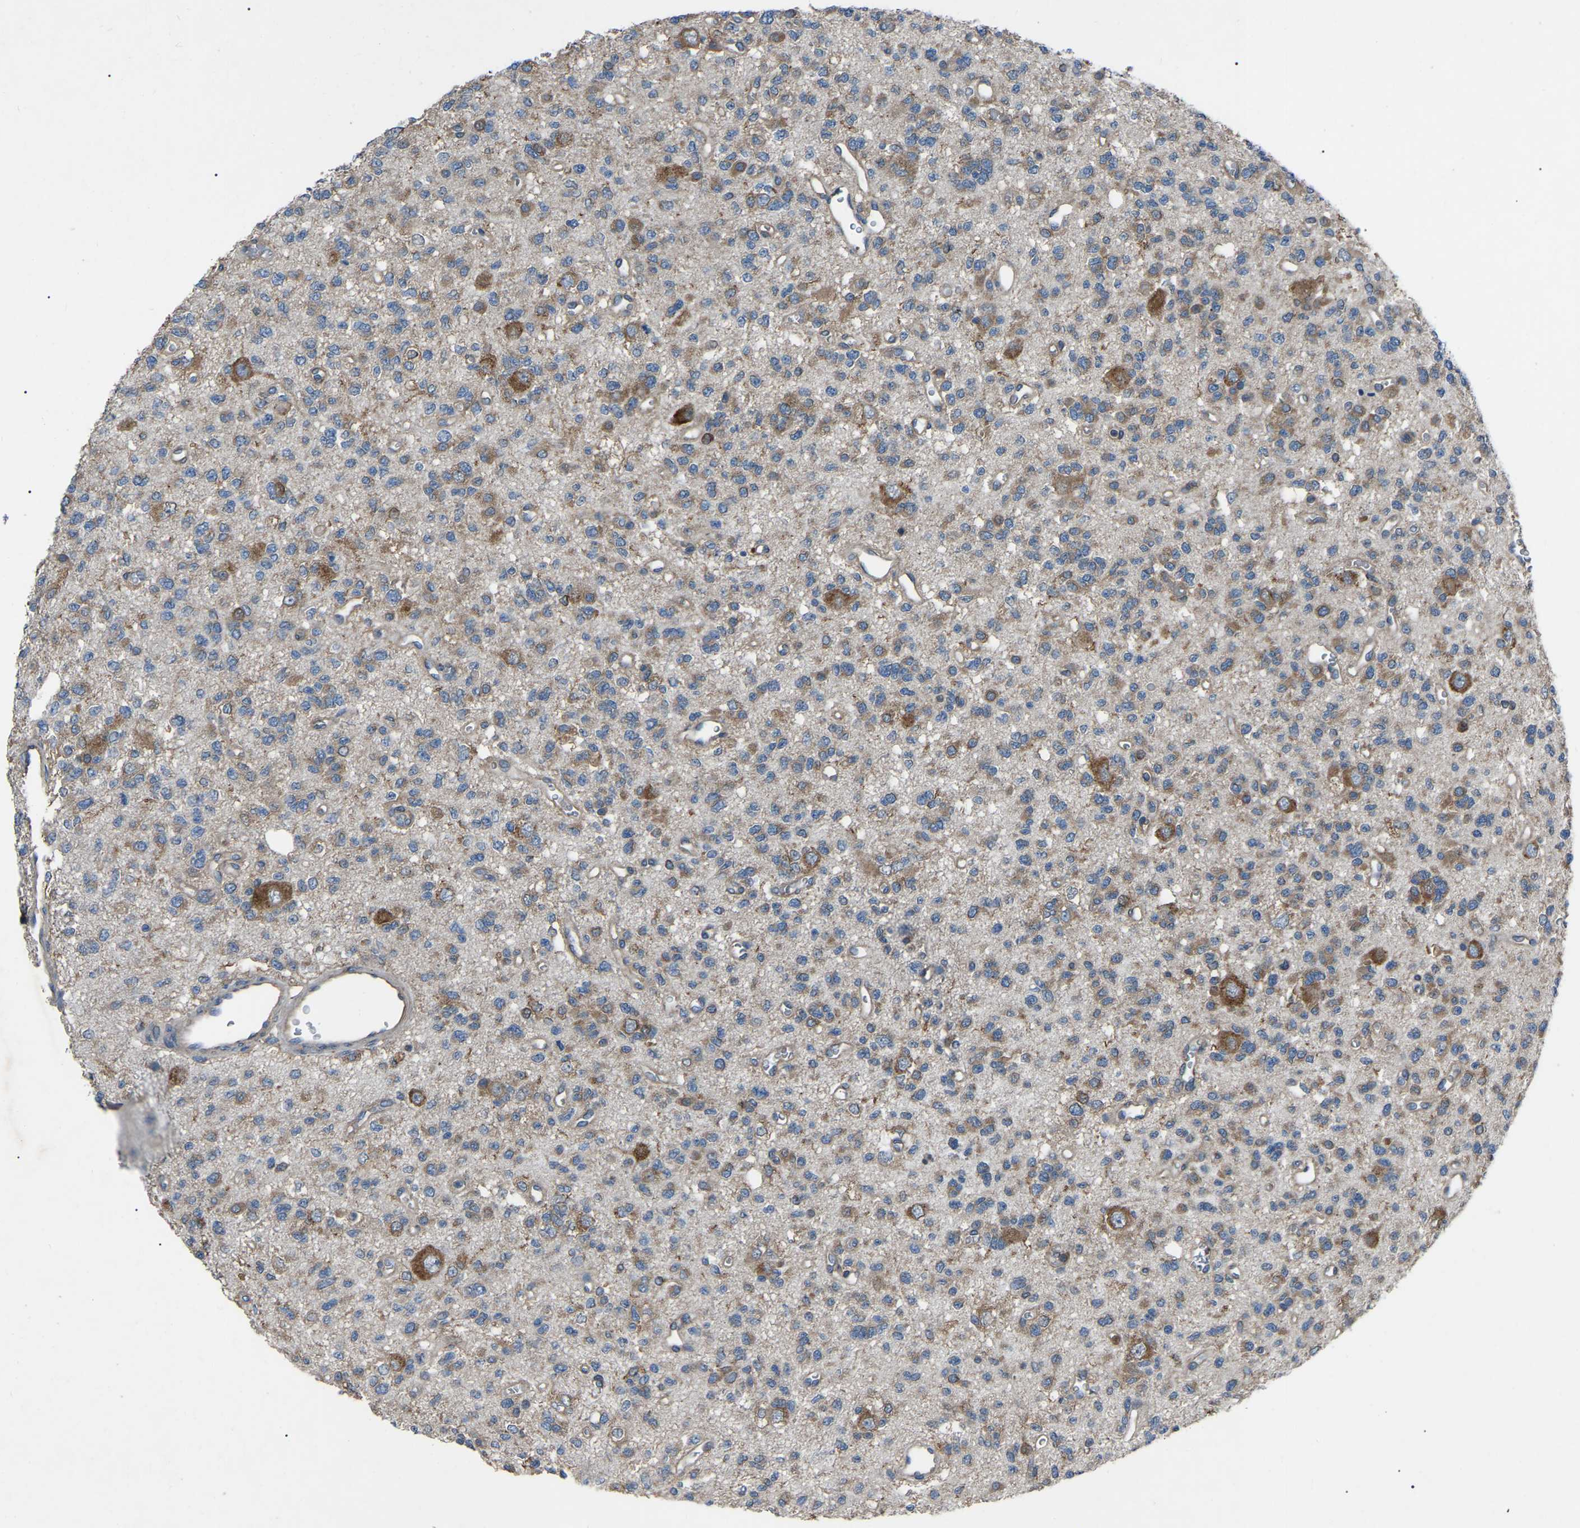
{"staining": {"intensity": "moderate", "quantity": "25%-75%", "location": "cytoplasmic/membranous"}, "tissue": "glioma", "cell_type": "Tumor cells", "image_type": "cancer", "snomed": [{"axis": "morphology", "description": "Glioma, malignant, Low grade"}, {"axis": "topography", "description": "Brain"}], "caption": "This is an image of IHC staining of malignant glioma (low-grade), which shows moderate staining in the cytoplasmic/membranous of tumor cells.", "gene": "AIMP1", "patient": {"sex": "male", "age": 38}}